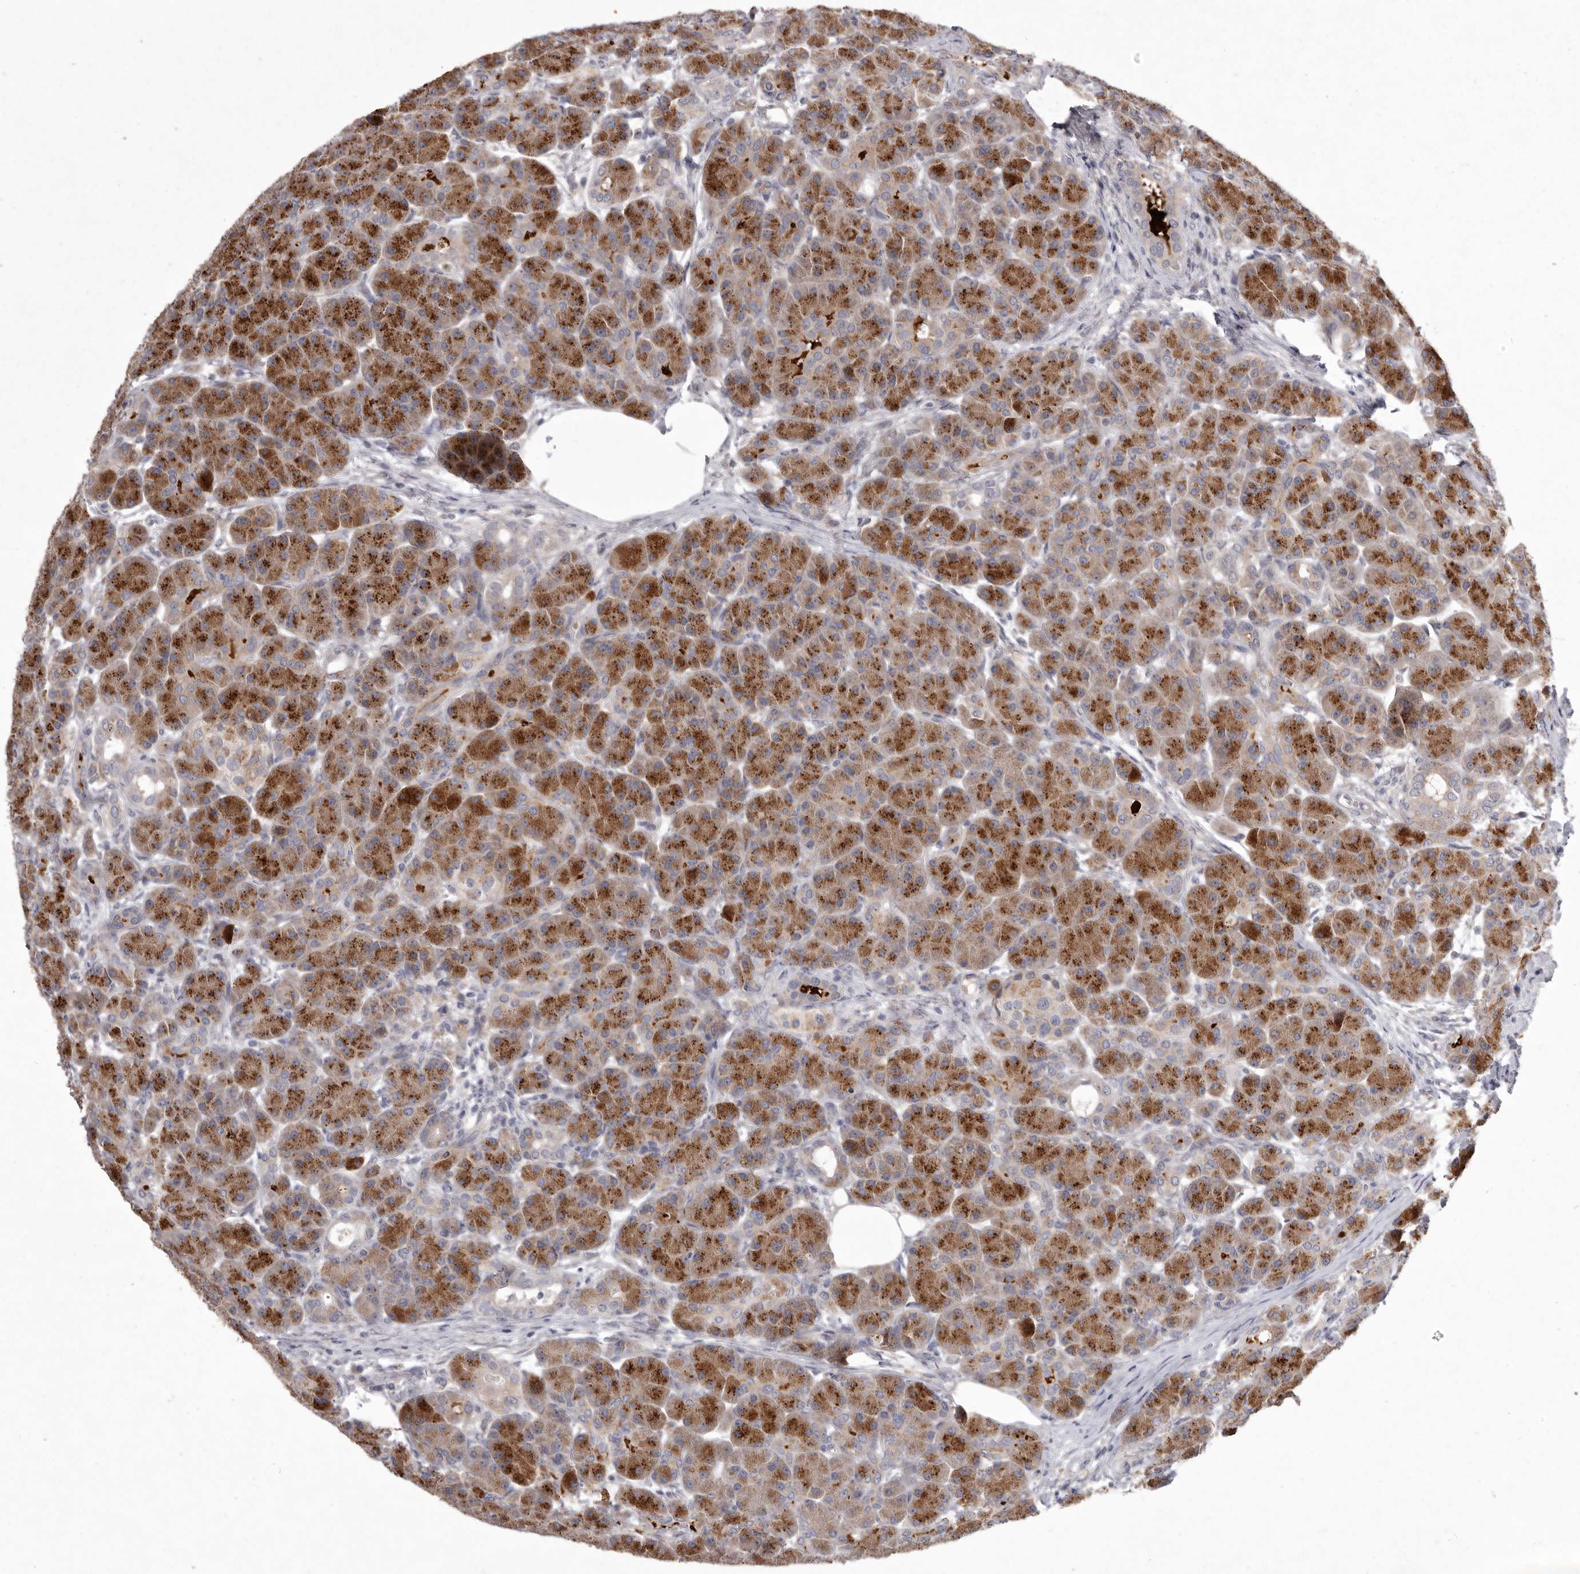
{"staining": {"intensity": "moderate", "quantity": ">75%", "location": "cytoplasmic/membranous"}, "tissue": "pancreas", "cell_type": "Exocrine glandular cells", "image_type": "normal", "snomed": [{"axis": "morphology", "description": "Normal tissue, NOS"}, {"axis": "topography", "description": "Pancreas"}], "caption": "The micrograph reveals a brown stain indicating the presence of a protein in the cytoplasmic/membranous of exocrine glandular cells in pancreas. Nuclei are stained in blue.", "gene": "P2RX6", "patient": {"sex": "male", "age": 63}}